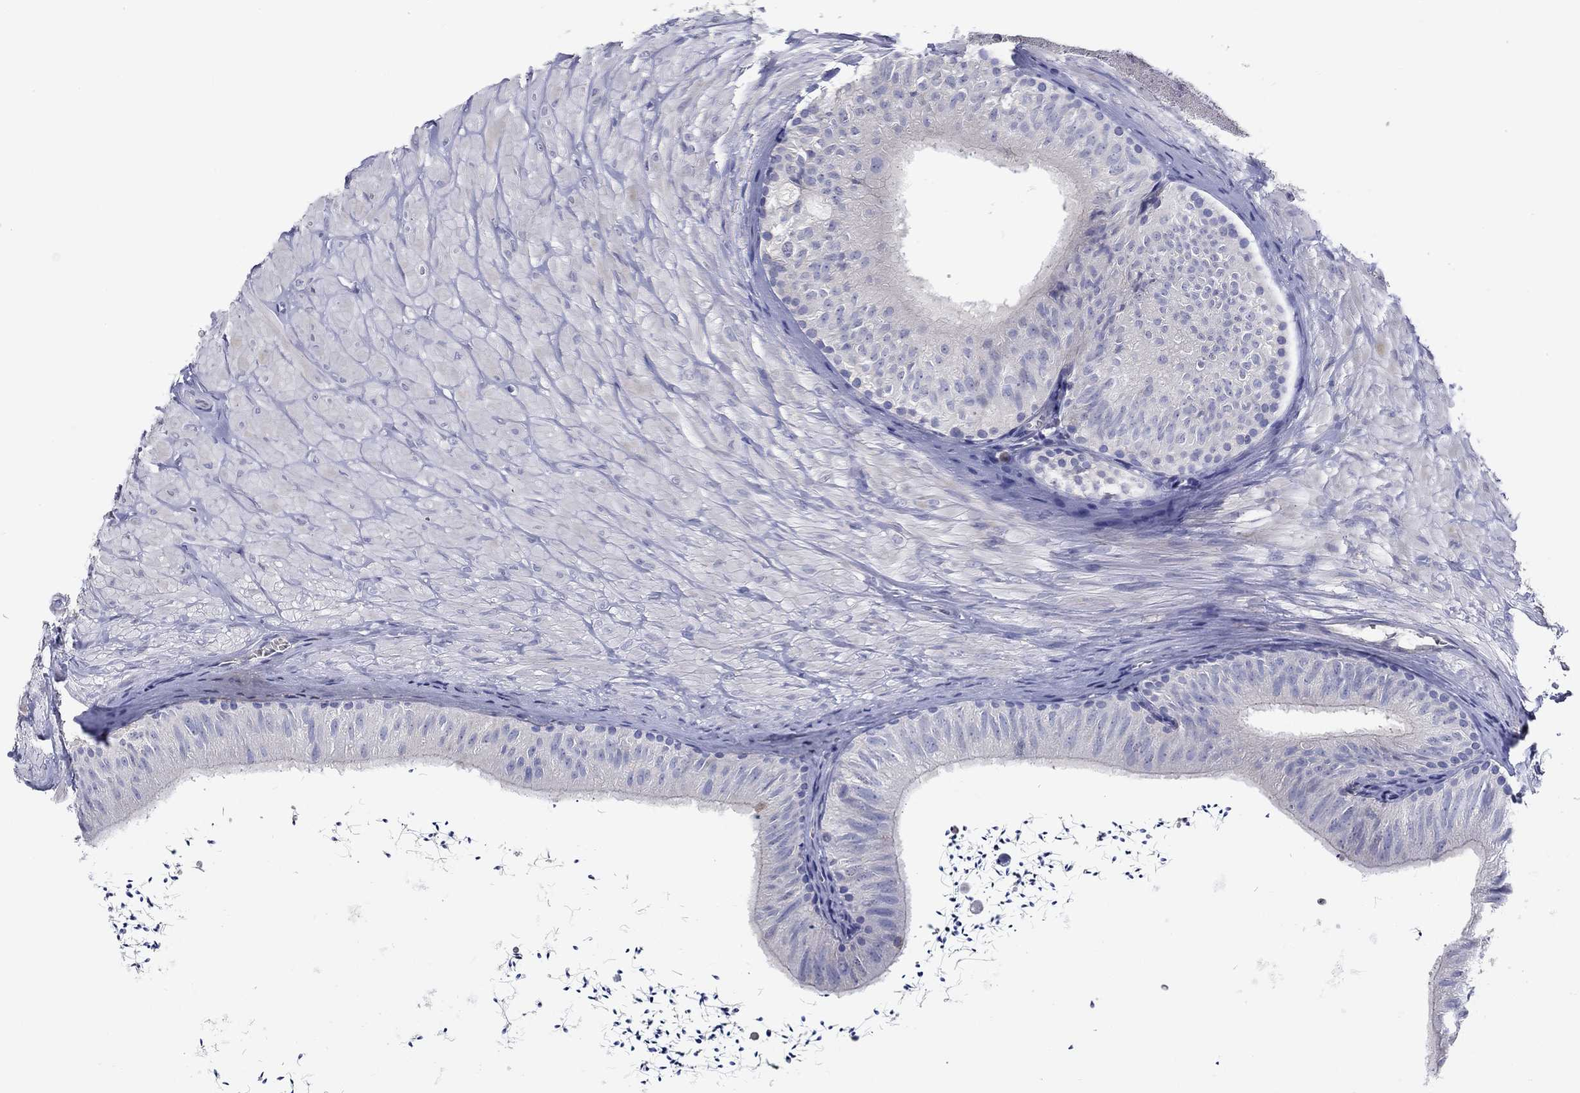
{"staining": {"intensity": "negative", "quantity": "none", "location": "none"}, "tissue": "epididymis", "cell_type": "Glandular cells", "image_type": "normal", "snomed": [{"axis": "morphology", "description": "Normal tissue, NOS"}, {"axis": "topography", "description": "Epididymis"}], "caption": "Glandular cells show no significant staining in unremarkable epididymis. (Stains: DAB IHC with hematoxylin counter stain, Microscopy: brightfield microscopy at high magnification).", "gene": "ERMP1", "patient": {"sex": "male", "age": 32}}